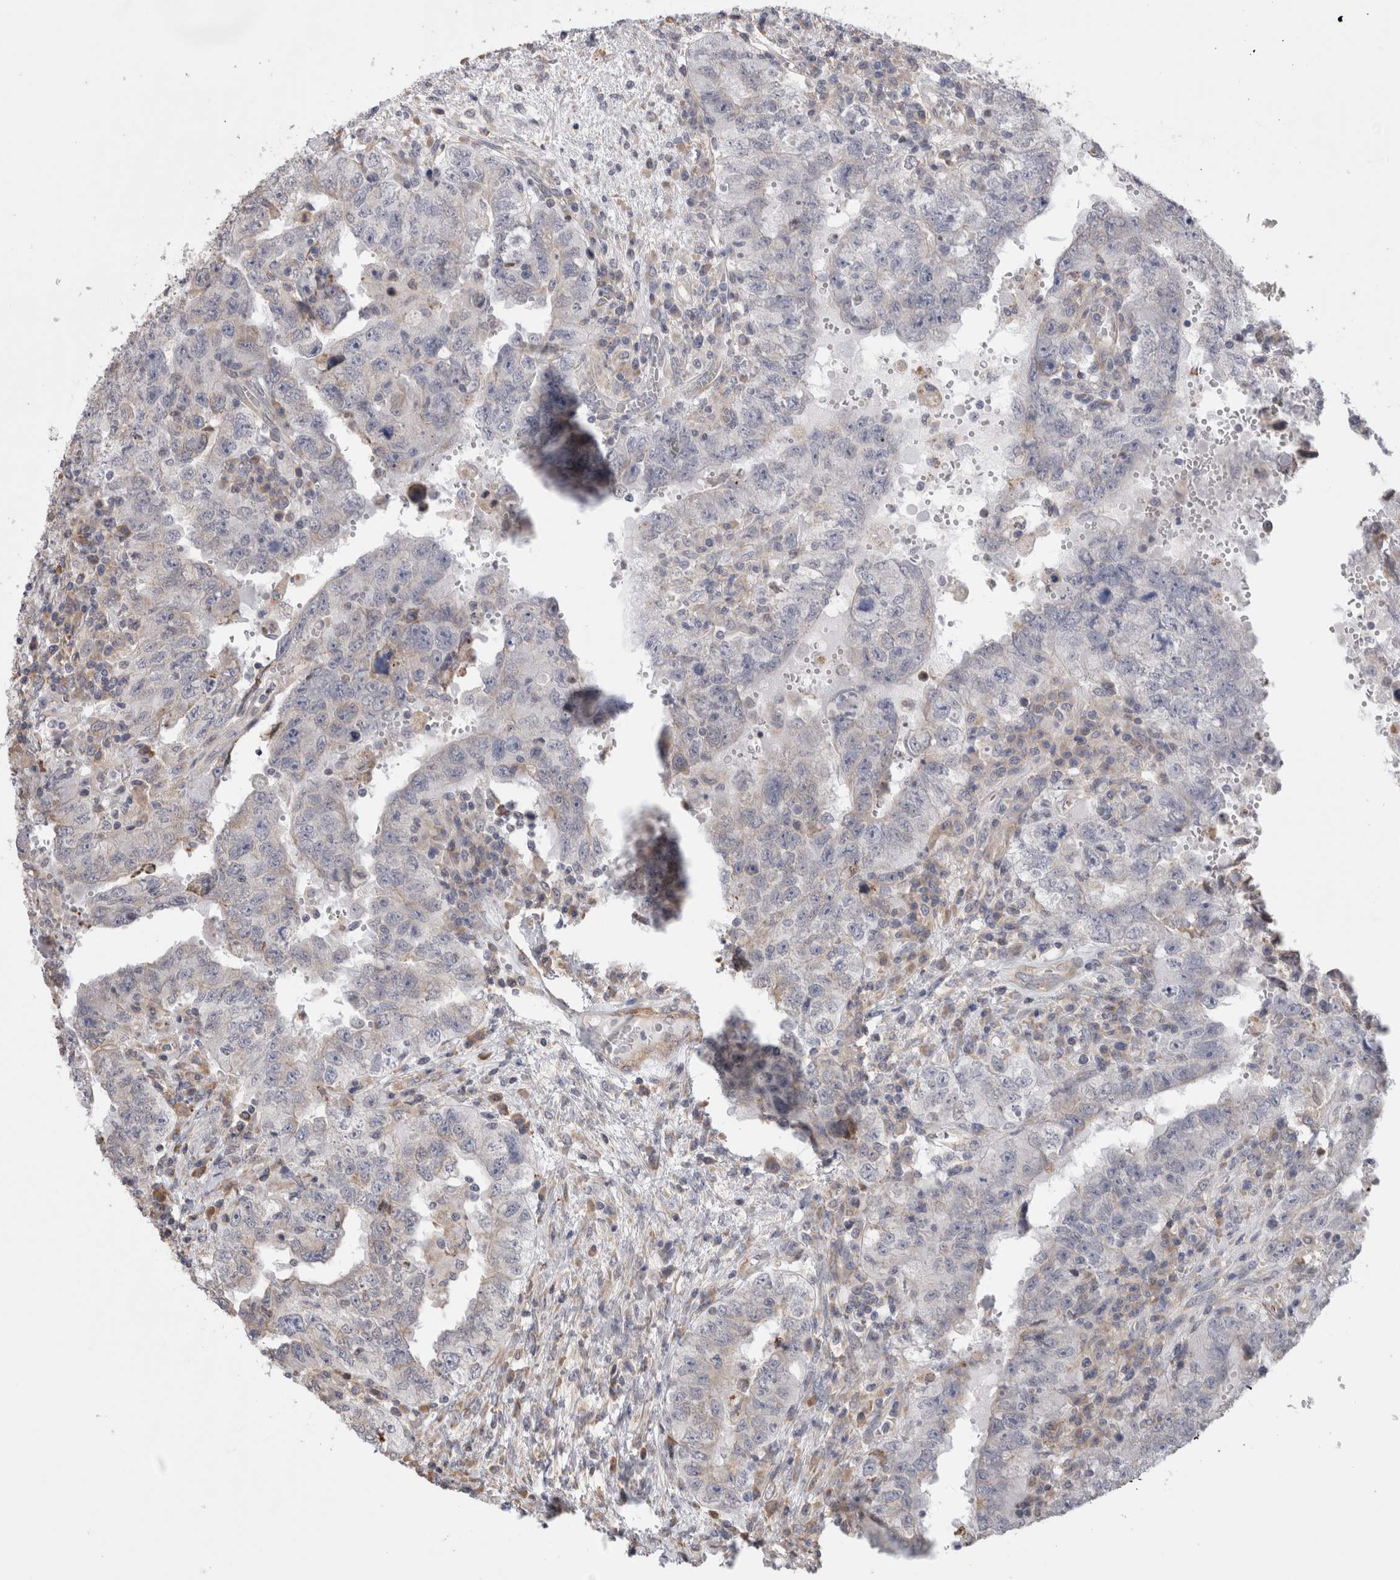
{"staining": {"intensity": "negative", "quantity": "none", "location": "none"}, "tissue": "testis cancer", "cell_type": "Tumor cells", "image_type": "cancer", "snomed": [{"axis": "morphology", "description": "Carcinoma, Embryonal, NOS"}, {"axis": "topography", "description": "Testis"}], "caption": "This is an immunohistochemistry histopathology image of embryonal carcinoma (testis). There is no expression in tumor cells.", "gene": "SMAP2", "patient": {"sex": "male", "age": 26}}